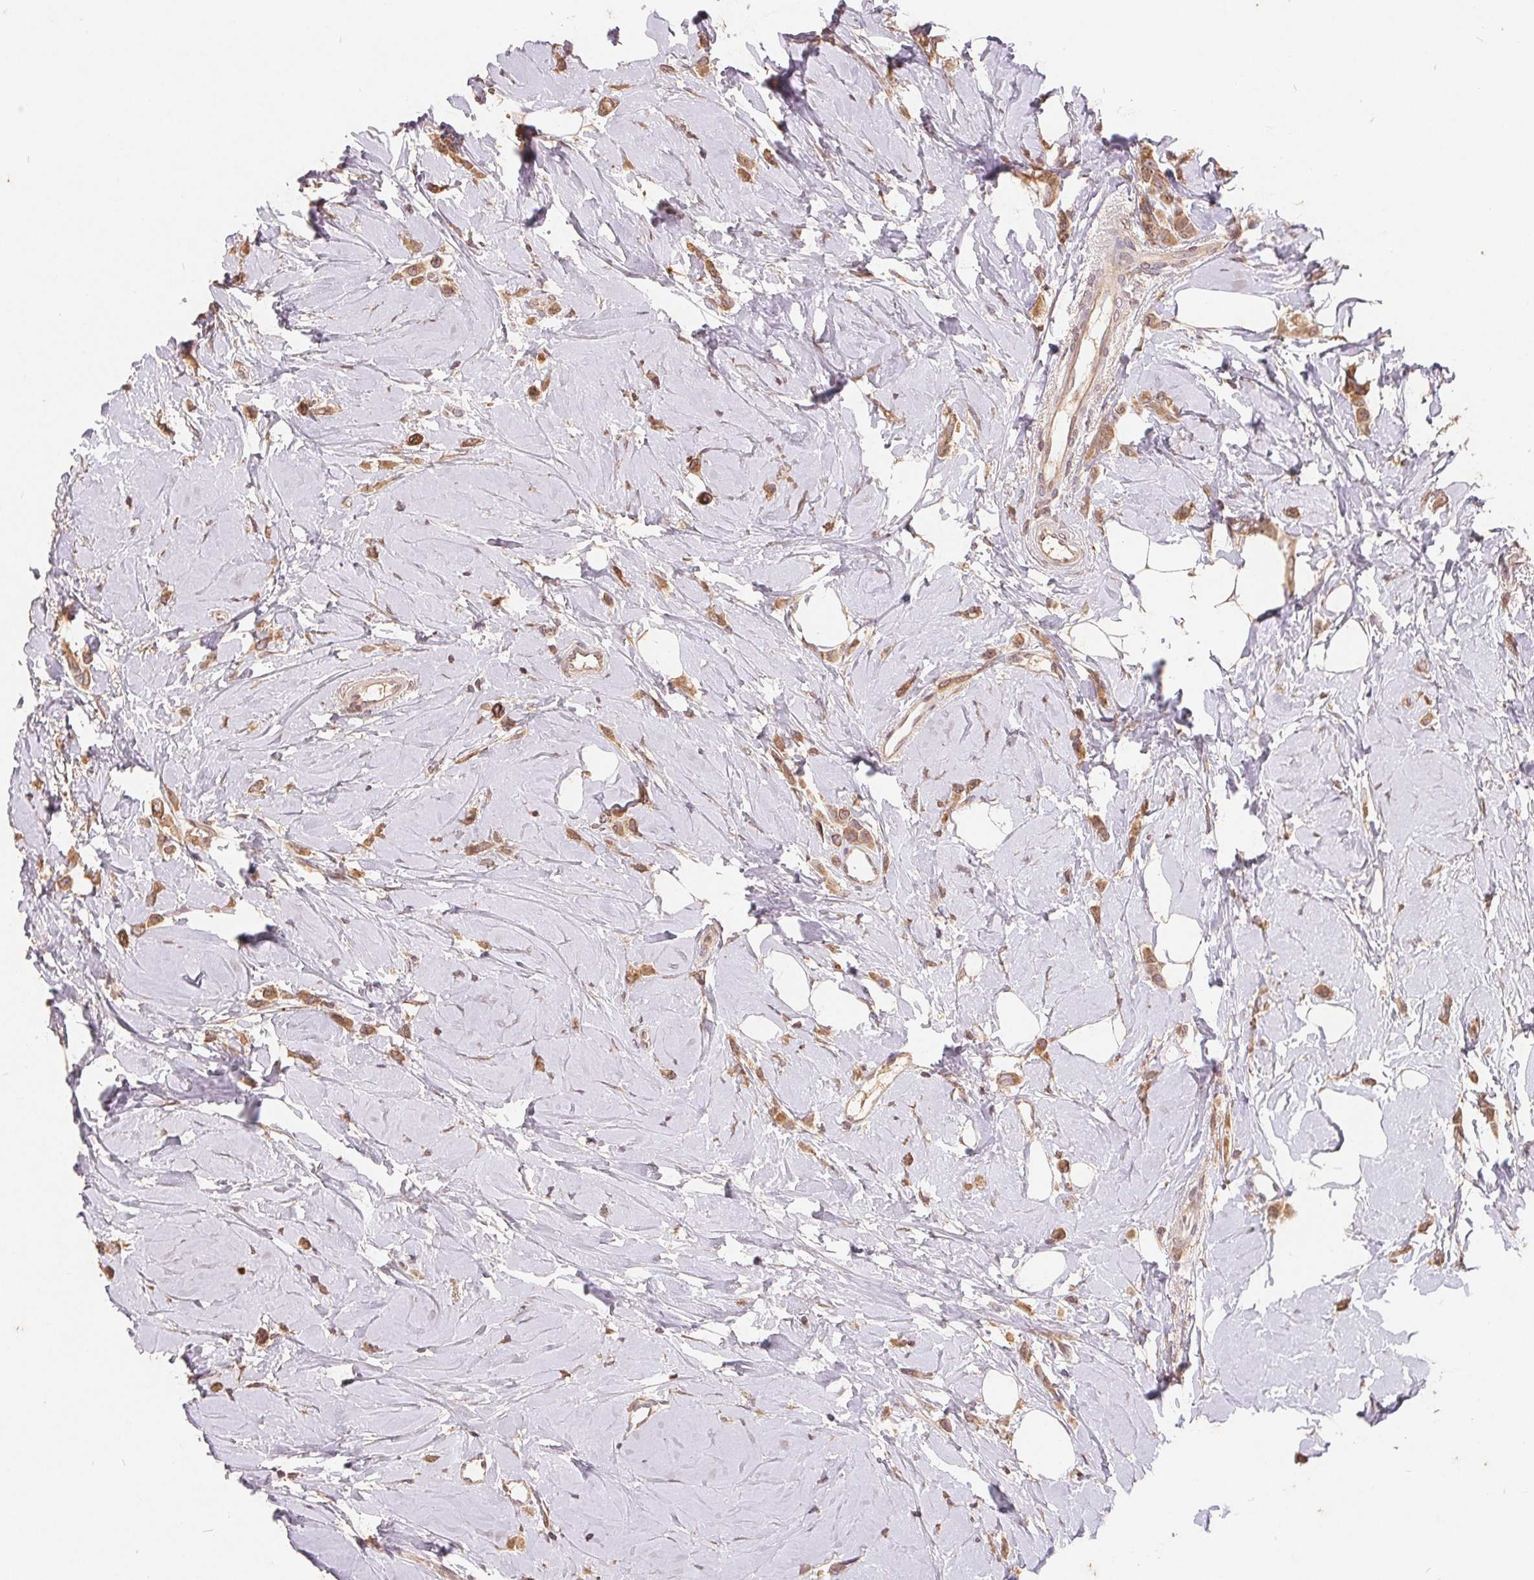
{"staining": {"intensity": "moderate", "quantity": ">75%", "location": "cytoplasmic/membranous"}, "tissue": "breast cancer", "cell_type": "Tumor cells", "image_type": "cancer", "snomed": [{"axis": "morphology", "description": "Lobular carcinoma"}, {"axis": "topography", "description": "Breast"}], "caption": "Protein staining demonstrates moderate cytoplasmic/membranous positivity in about >75% of tumor cells in breast lobular carcinoma. (Stains: DAB in brown, nuclei in blue, Microscopy: brightfield microscopy at high magnification).", "gene": "CDIPT", "patient": {"sex": "female", "age": 66}}